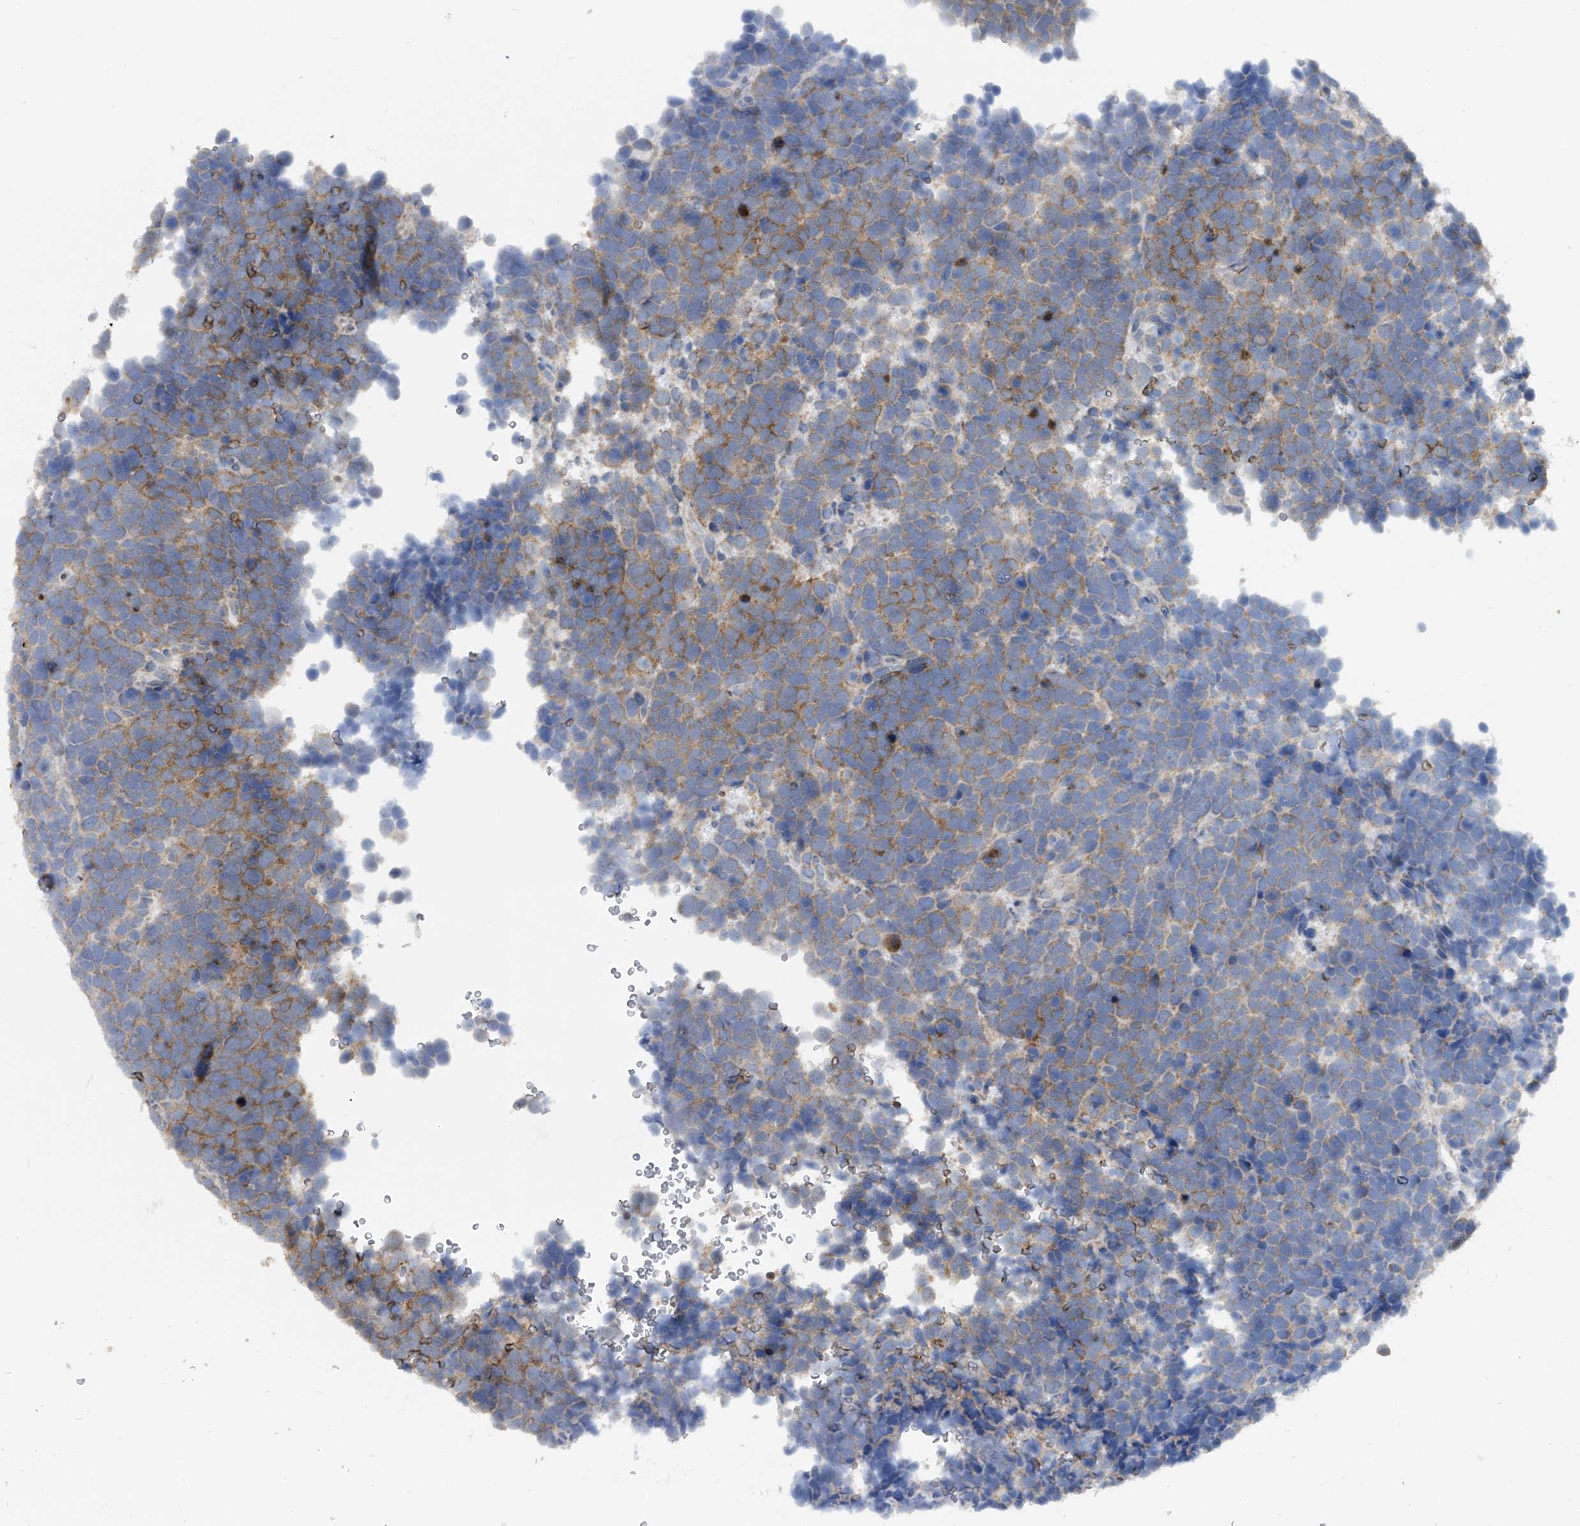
{"staining": {"intensity": "moderate", "quantity": "<25%", "location": "cytoplasmic/membranous"}, "tissue": "urothelial cancer", "cell_type": "Tumor cells", "image_type": "cancer", "snomed": [{"axis": "morphology", "description": "Urothelial carcinoma, High grade"}, {"axis": "topography", "description": "Urinary bladder"}], "caption": "Brown immunohistochemical staining in human high-grade urothelial carcinoma demonstrates moderate cytoplasmic/membranous expression in about <25% of tumor cells.", "gene": "GEMIN8", "patient": {"sex": "female", "age": 82}}